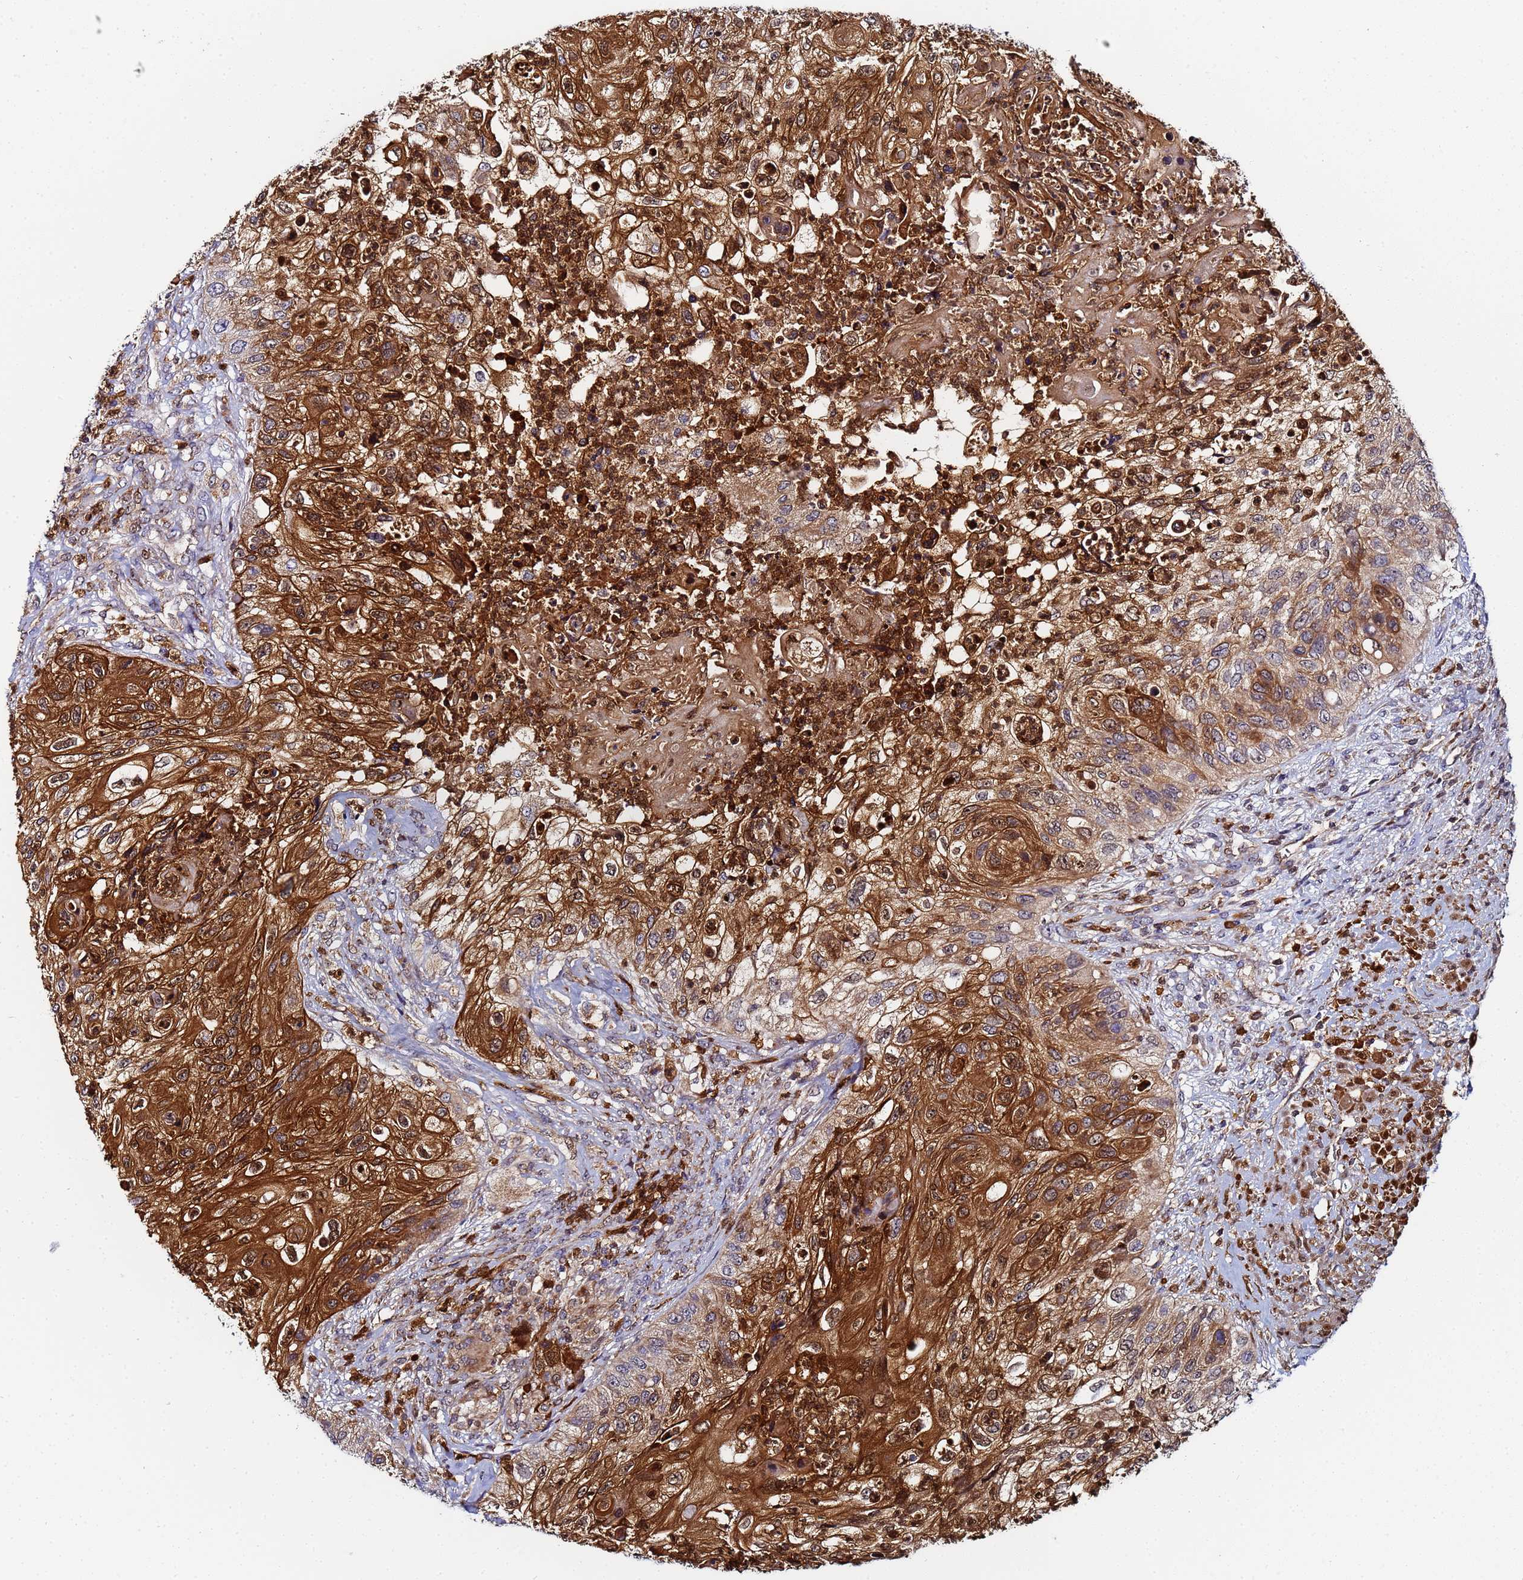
{"staining": {"intensity": "strong", "quantity": ">75%", "location": "cytoplasmic/membranous,nuclear"}, "tissue": "urothelial cancer", "cell_type": "Tumor cells", "image_type": "cancer", "snomed": [{"axis": "morphology", "description": "Urothelial carcinoma, High grade"}, {"axis": "topography", "description": "Urinary bladder"}], "caption": "Immunohistochemistry (IHC) (DAB (3,3'-diaminobenzidine)) staining of human high-grade urothelial carcinoma demonstrates strong cytoplasmic/membranous and nuclear protein positivity in about >75% of tumor cells.", "gene": "CCDC127", "patient": {"sex": "female", "age": 60}}